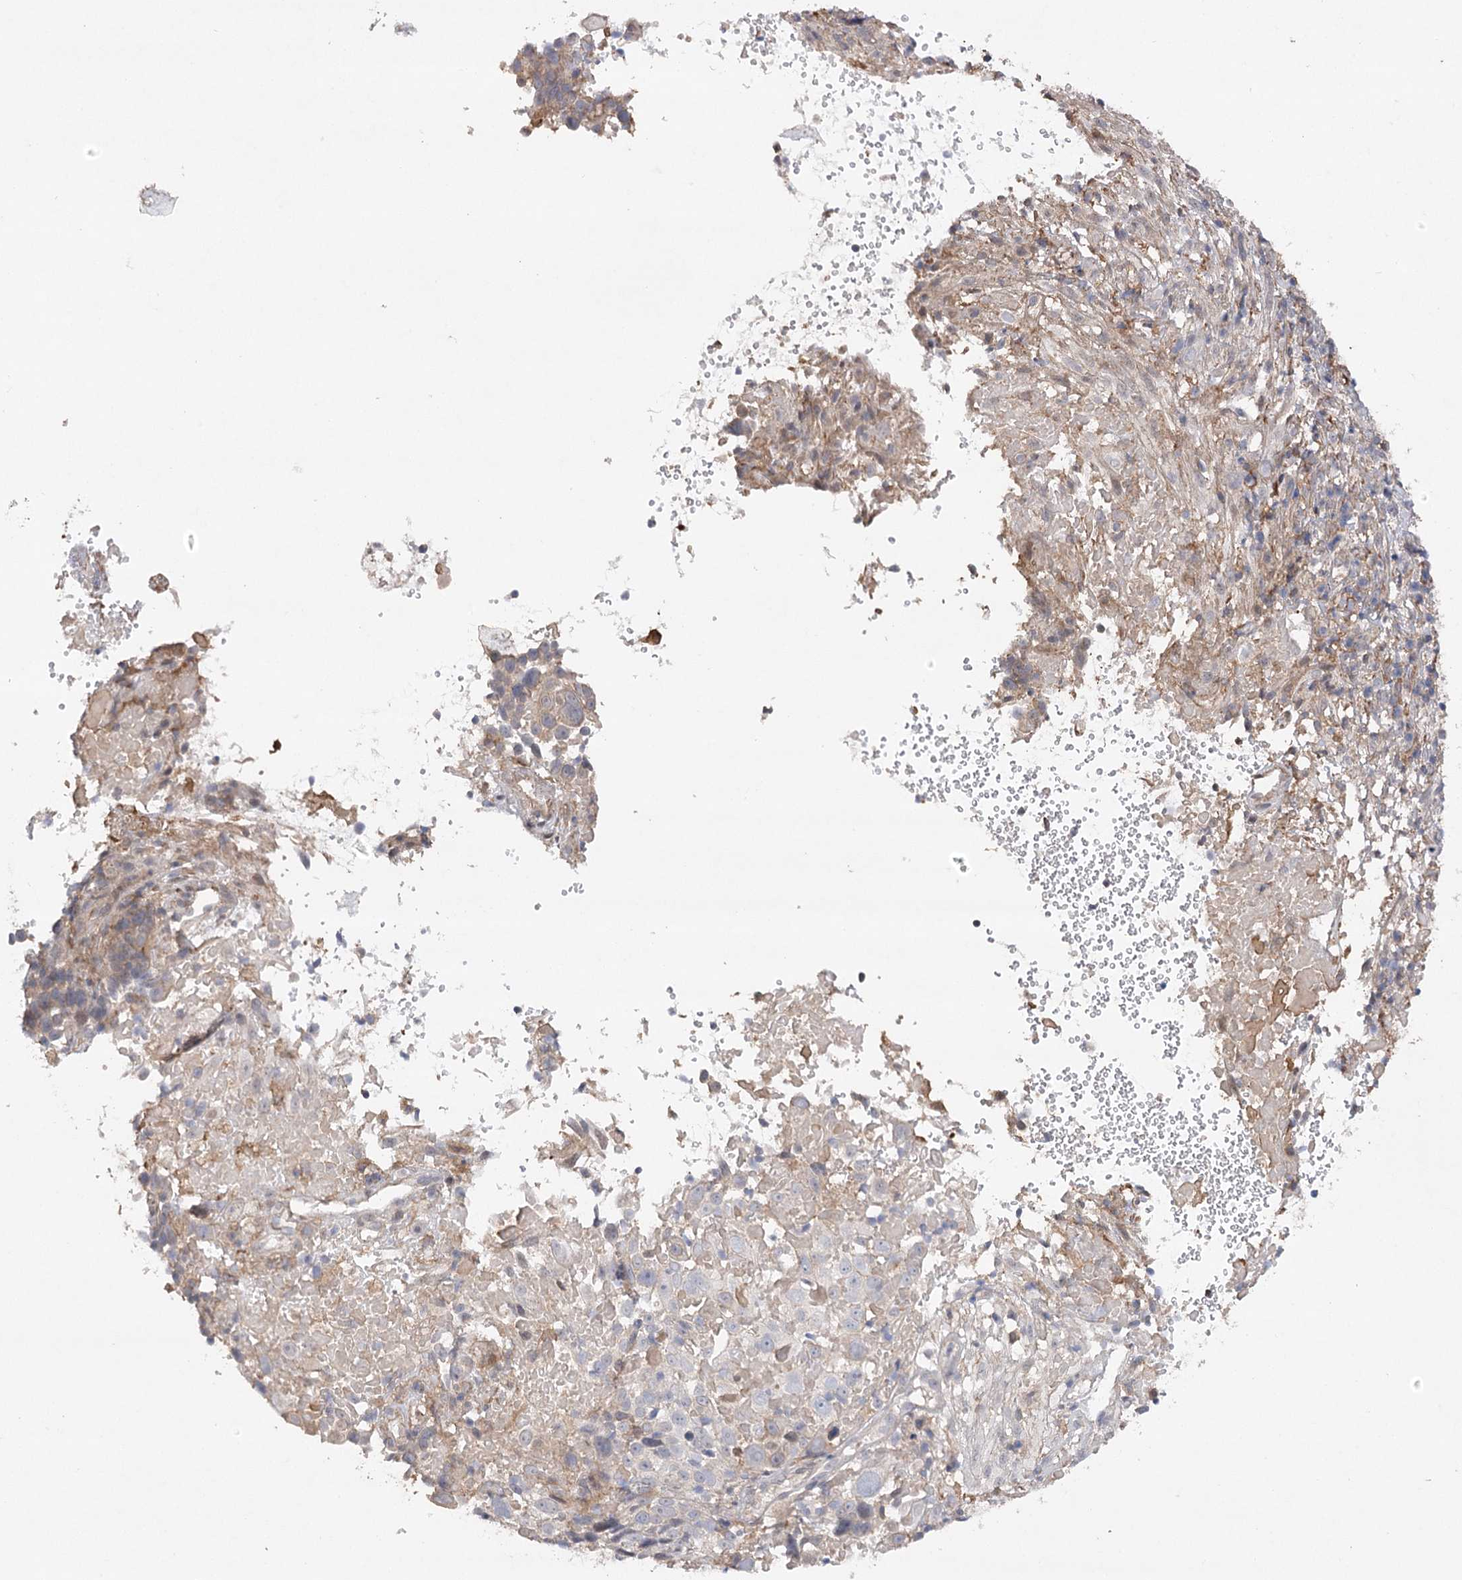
{"staining": {"intensity": "negative", "quantity": "none", "location": "none"}, "tissue": "cervical cancer", "cell_type": "Tumor cells", "image_type": "cancer", "snomed": [{"axis": "morphology", "description": "Squamous cell carcinoma, NOS"}, {"axis": "topography", "description": "Cervix"}], "caption": "Cervical cancer stained for a protein using immunohistochemistry (IHC) demonstrates no positivity tumor cells.", "gene": "OBSL1", "patient": {"sex": "female", "age": 74}}